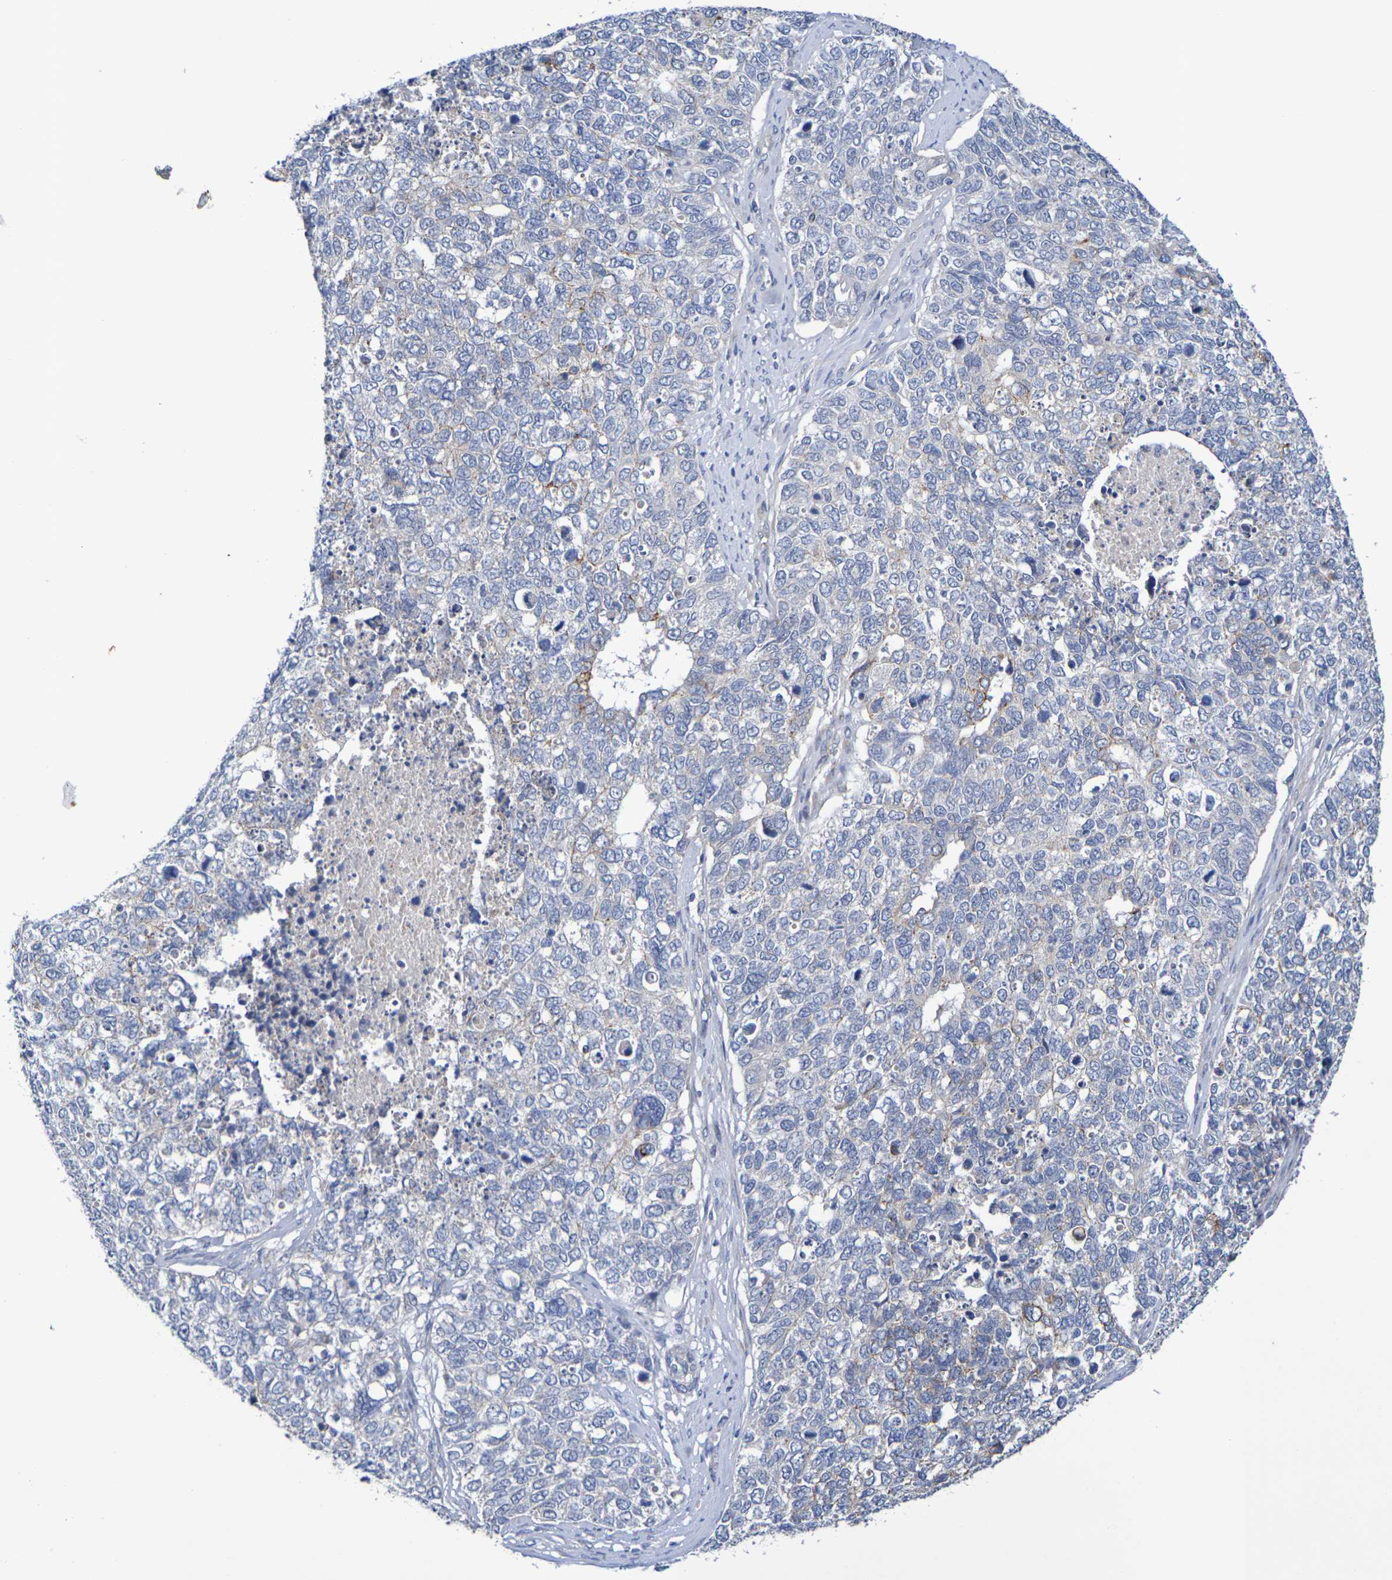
{"staining": {"intensity": "negative", "quantity": "none", "location": "none"}, "tissue": "cervical cancer", "cell_type": "Tumor cells", "image_type": "cancer", "snomed": [{"axis": "morphology", "description": "Squamous cell carcinoma, NOS"}, {"axis": "topography", "description": "Cervix"}], "caption": "Immunohistochemistry image of human cervical squamous cell carcinoma stained for a protein (brown), which exhibits no positivity in tumor cells.", "gene": "SDC4", "patient": {"sex": "female", "age": 63}}